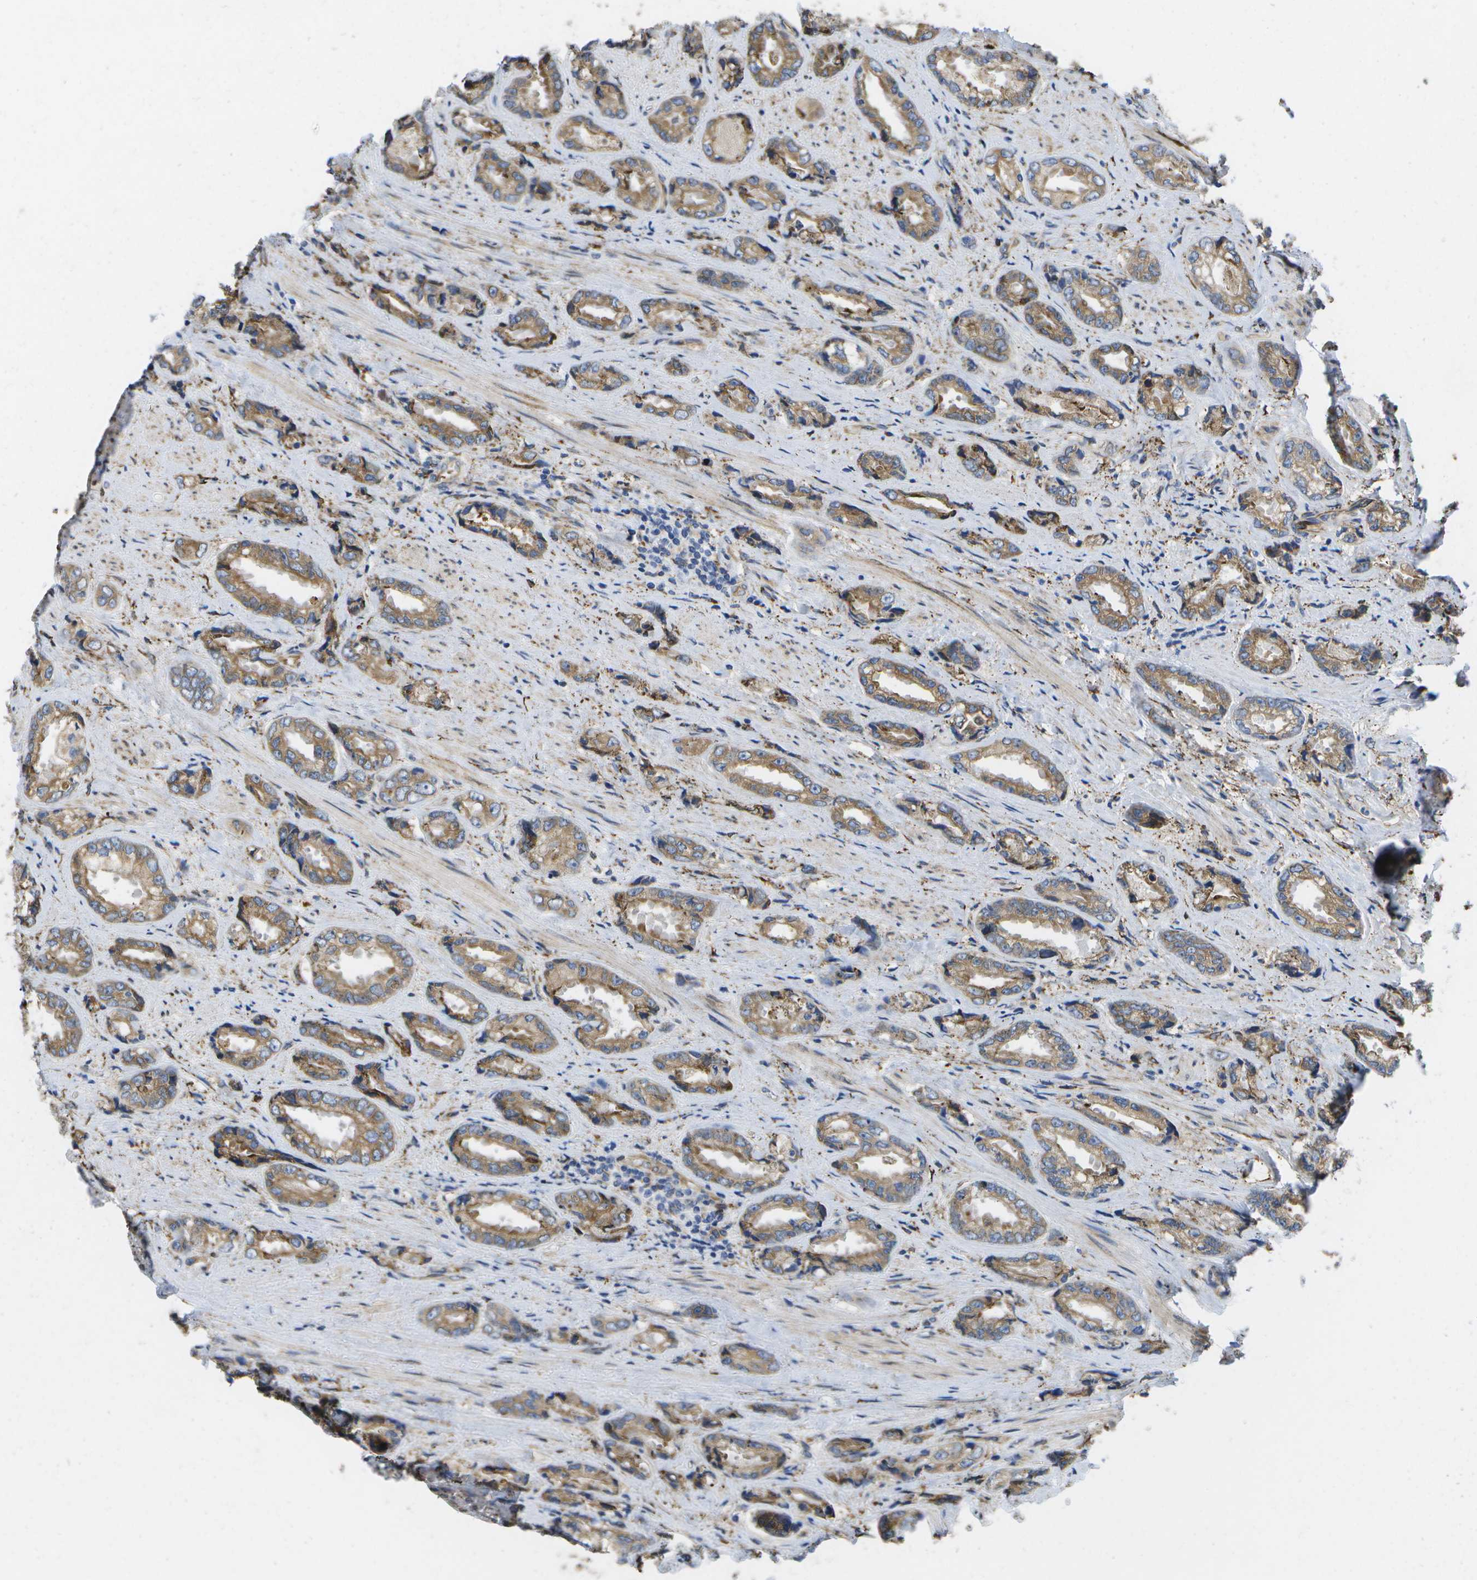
{"staining": {"intensity": "moderate", "quantity": ">75%", "location": "cytoplasmic/membranous"}, "tissue": "prostate cancer", "cell_type": "Tumor cells", "image_type": "cancer", "snomed": [{"axis": "morphology", "description": "Adenocarcinoma, High grade"}, {"axis": "topography", "description": "Prostate"}], "caption": "Prostate cancer stained with DAB (3,3'-diaminobenzidine) immunohistochemistry (IHC) displays medium levels of moderate cytoplasmic/membranous positivity in approximately >75% of tumor cells.", "gene": "ZDHHC17", "patient": {"sex": "male", "age": 61}}